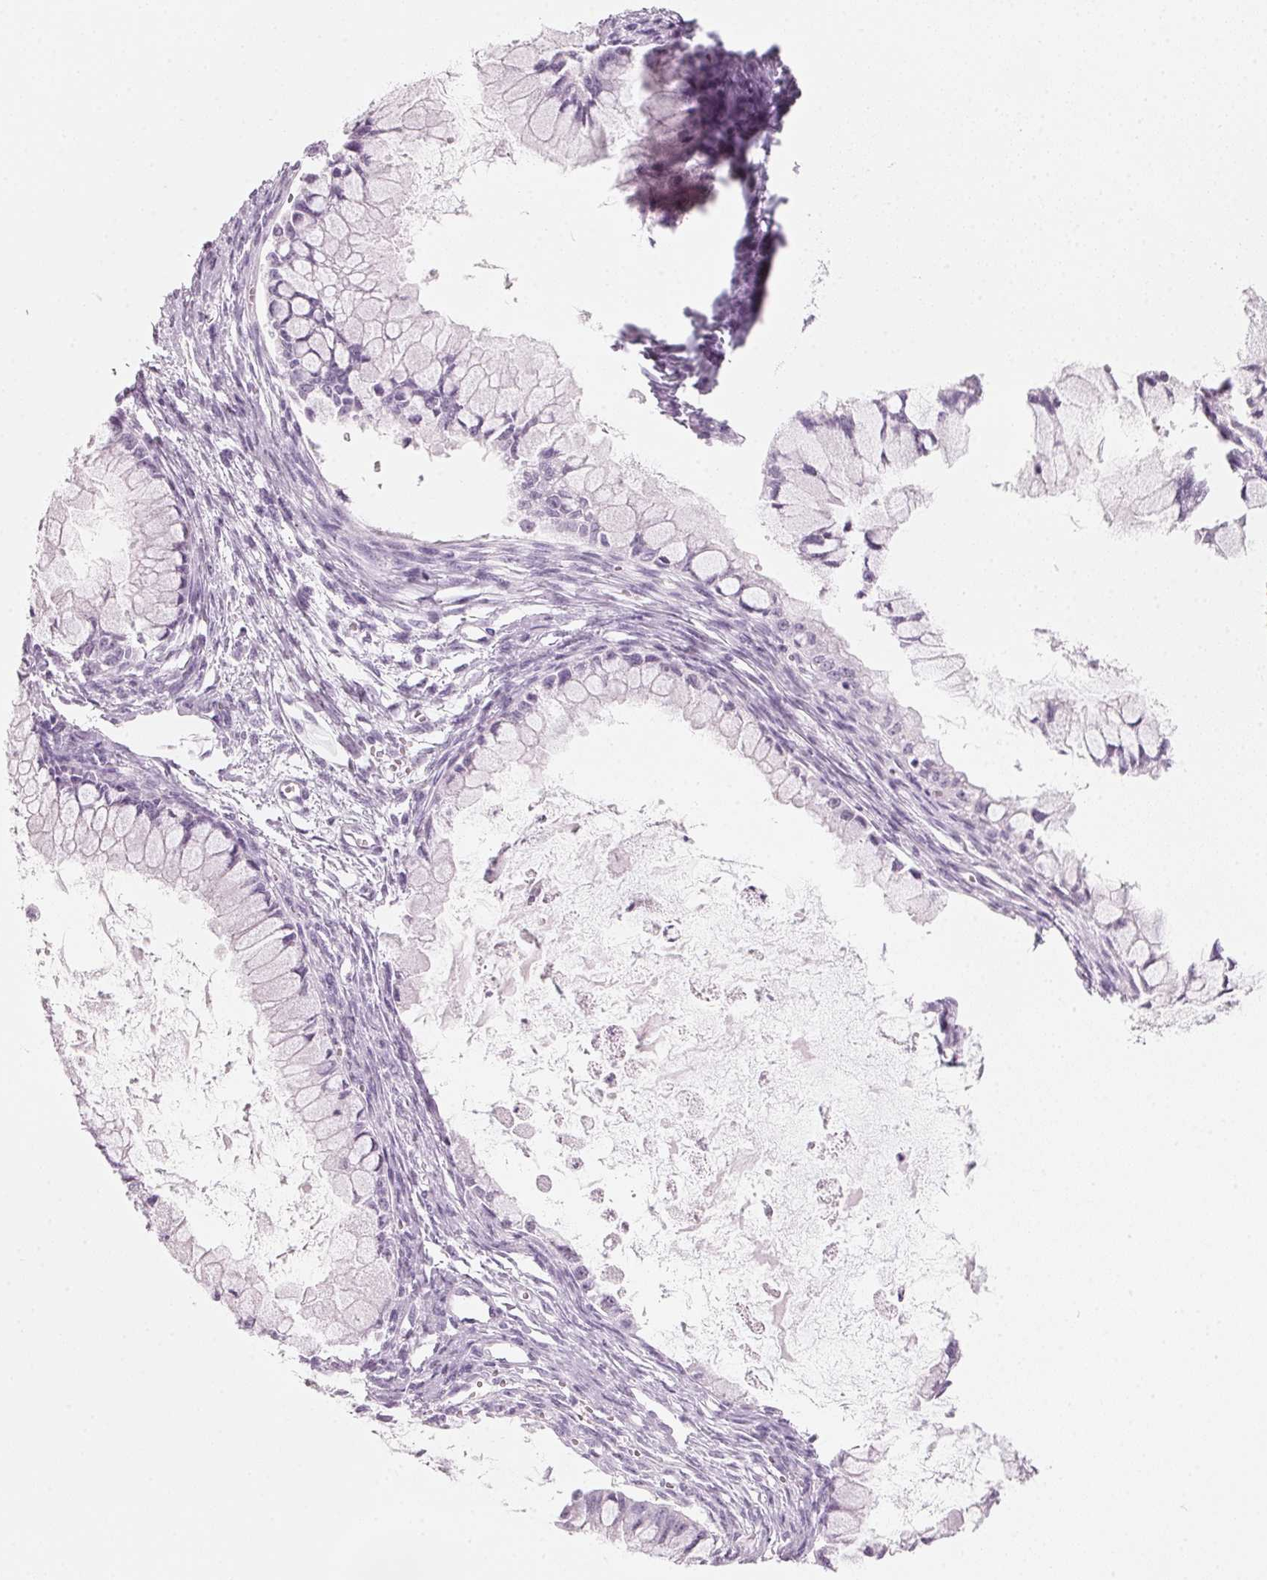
{"staining": {"intensity": "negative", "quantity": "none", "location": "none"}, "tissue": "ovarian cancer", "cell_type": "Tumor cells", "image_type": "cancer", "snomed": [{"axis": "morphology", "description": "Cystadenocarcinoma, mucinous, NOS"}, {"axis": "topography", "description": "Ovary"}], "caption": "The immunohistochemistry (IHC) micrograph has no significant positivity in tumor cells of ovarian mucinous cystadenocarcinoma tissue.", "gene": "DNTTIP2", "patient": {"sex": "female", "age": 34}}